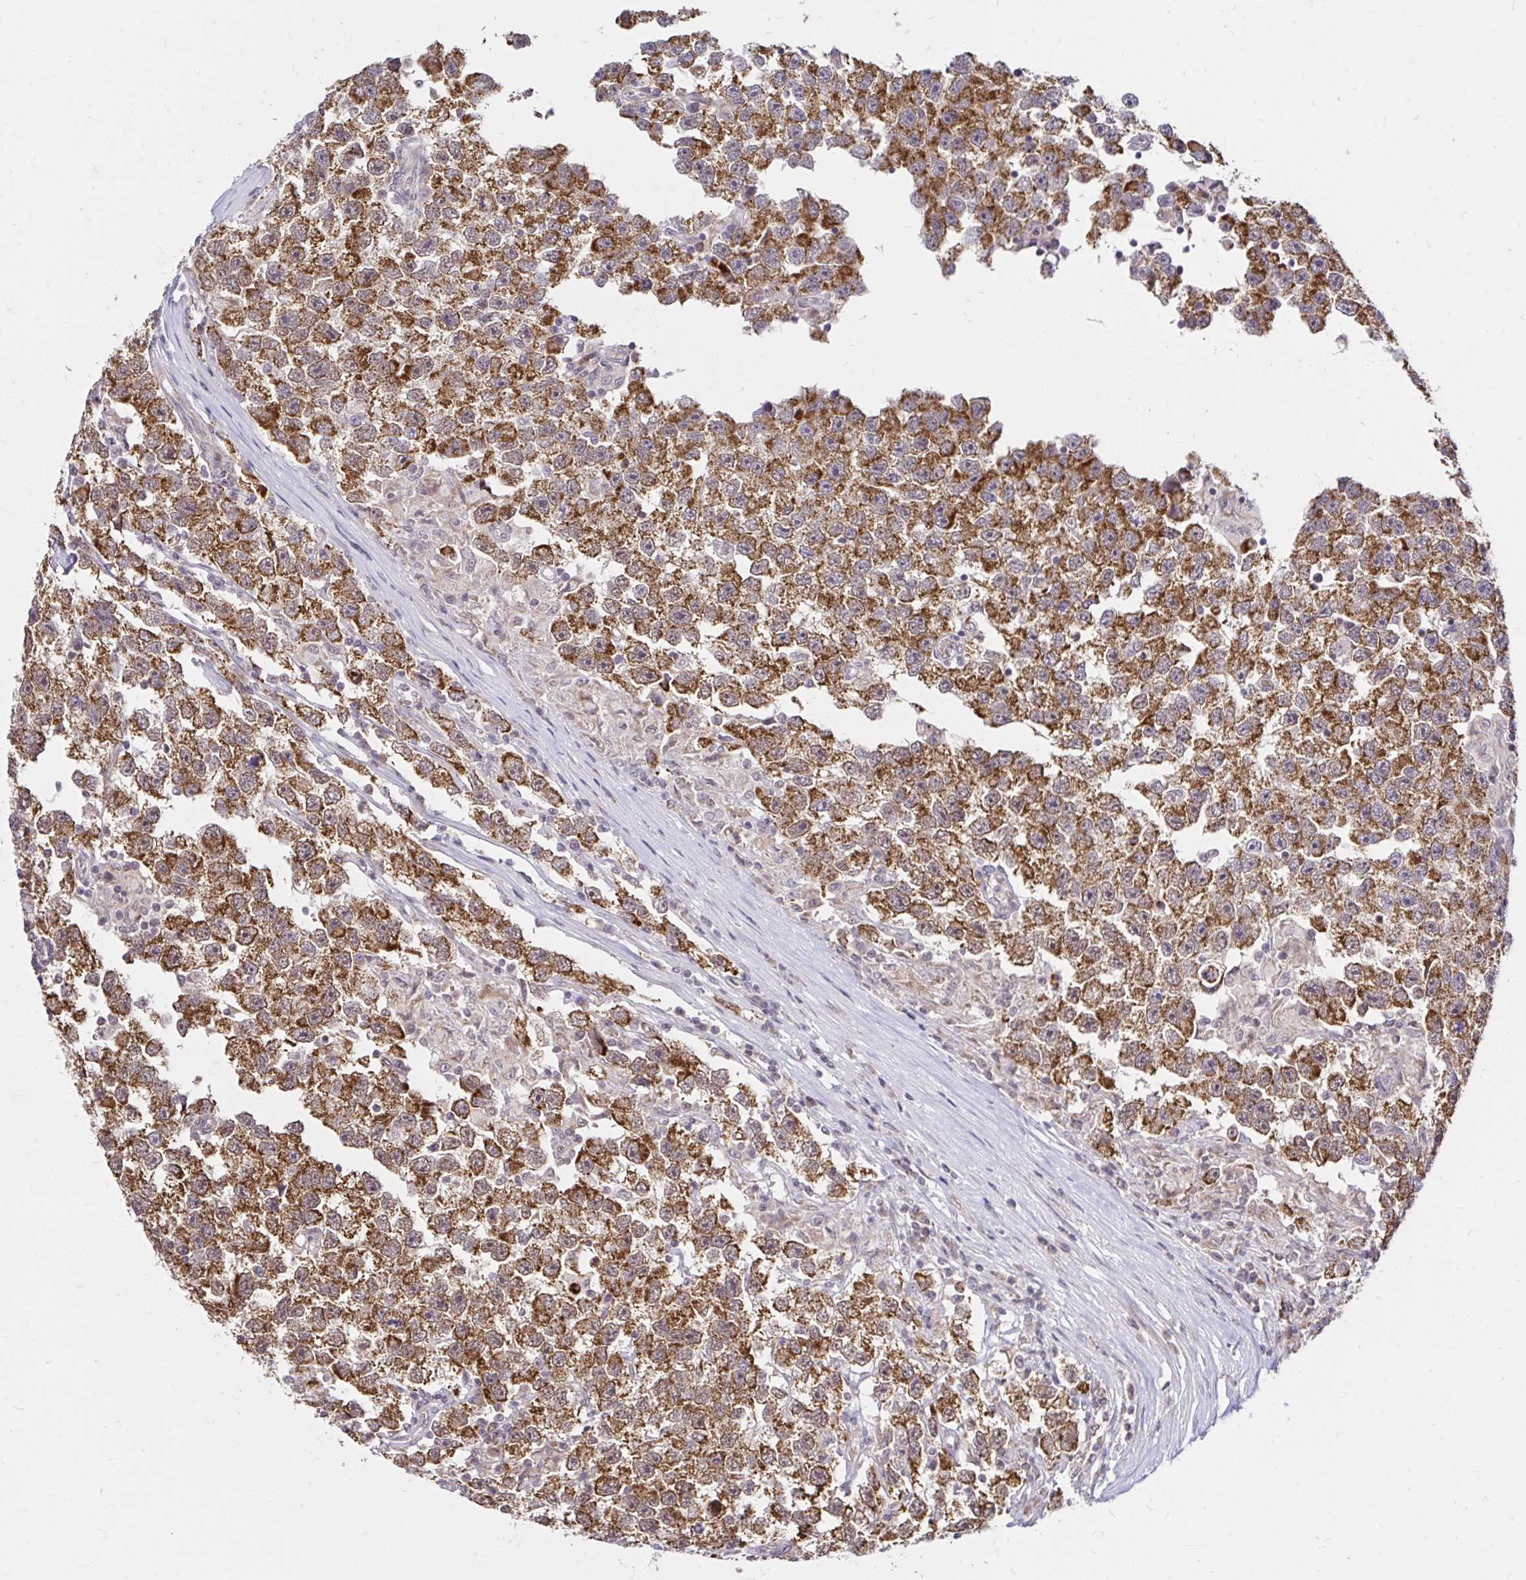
{"staining": {"intensity": "strong", "quantity": ">75%", "location": "cytoplasmic/membranous"}, "tissue": "testis cancer", "cell_type": "Tumor cells", "image_type": "cancer", "snomed": [{"axis": "morphology", "description": "Seminoma, NOS"}, {"axis": "topography", "description": "Testis"}], "caption": "Immunohistochemical staining of human testis cancer (seminoma) shows high levels of strong cytoplasmic/membranous staining in about >75% of tumor cells. The protein is stained brown, and the nuclei are stained in blue (DAB IHC with brightfield microscopy, high magnification).", "gene": "TIMM50", "patient": {"sex": "male", "age": 26}}